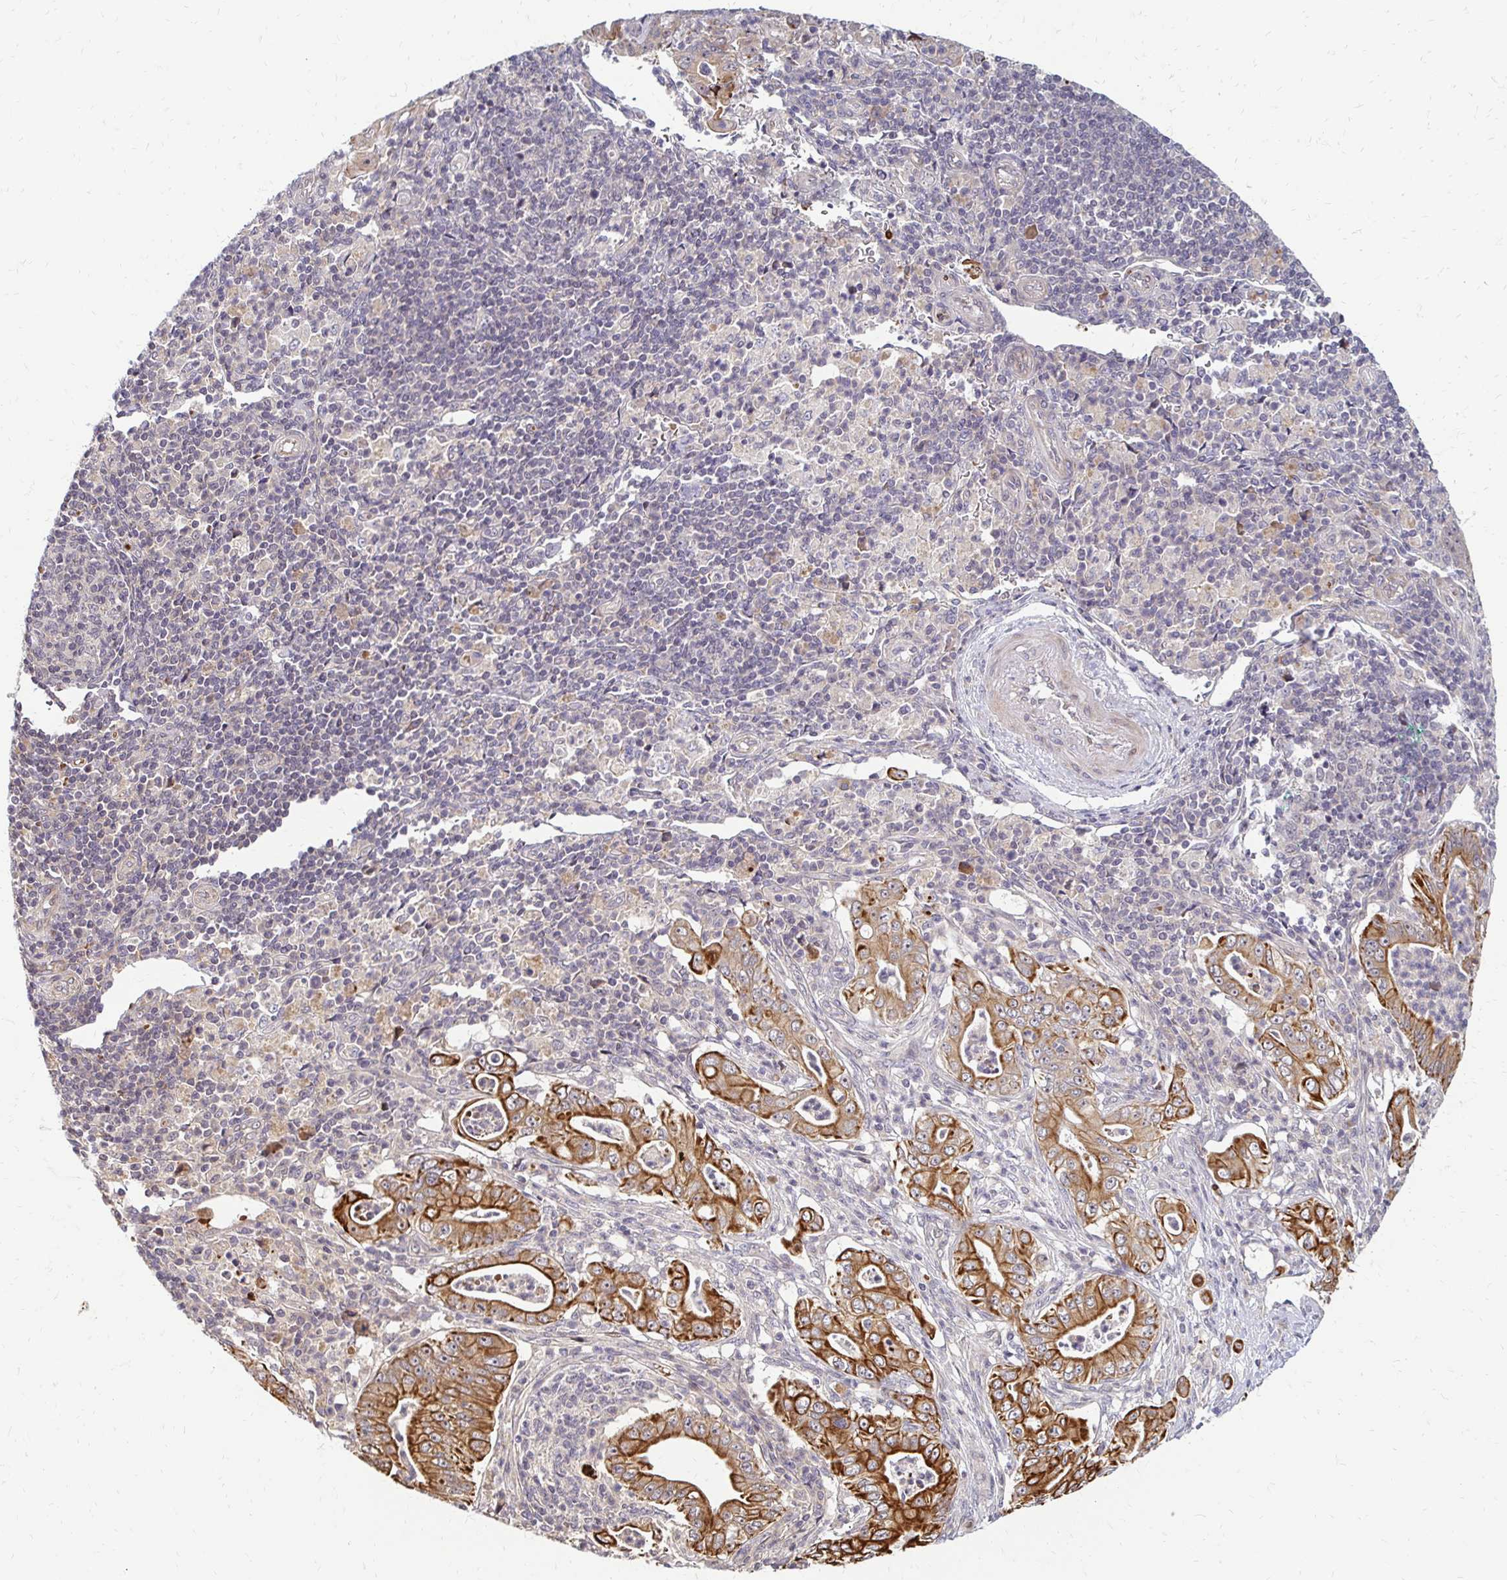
{"staining": {"intensity": "strong", "quantity": "25%-75%", "location": "cytoplasmic/membranous"}, "tissue": "pancreatic cancer", "cell_type": "Tumor cells", "image_type": "cancer", "snomed": [{"axis": "morphology", "description": "Adenocarcinoma, NOS"}, {"axis": "topography", "description": "Pancreas"}], "caption": "Immunohistochemistry (IHC) image of neoplastic tissue: human pancreatic cancer (adenocarcinoma) stained using immunohistochemistry displays high levels of strong protein expression localized specifically in the cytoplasmic/membranous of tumor cells, appearing as a cytoplasmic/membranous brown color.", "gene": "TRIR", "patient": {"sex": "male", "age": 71}}